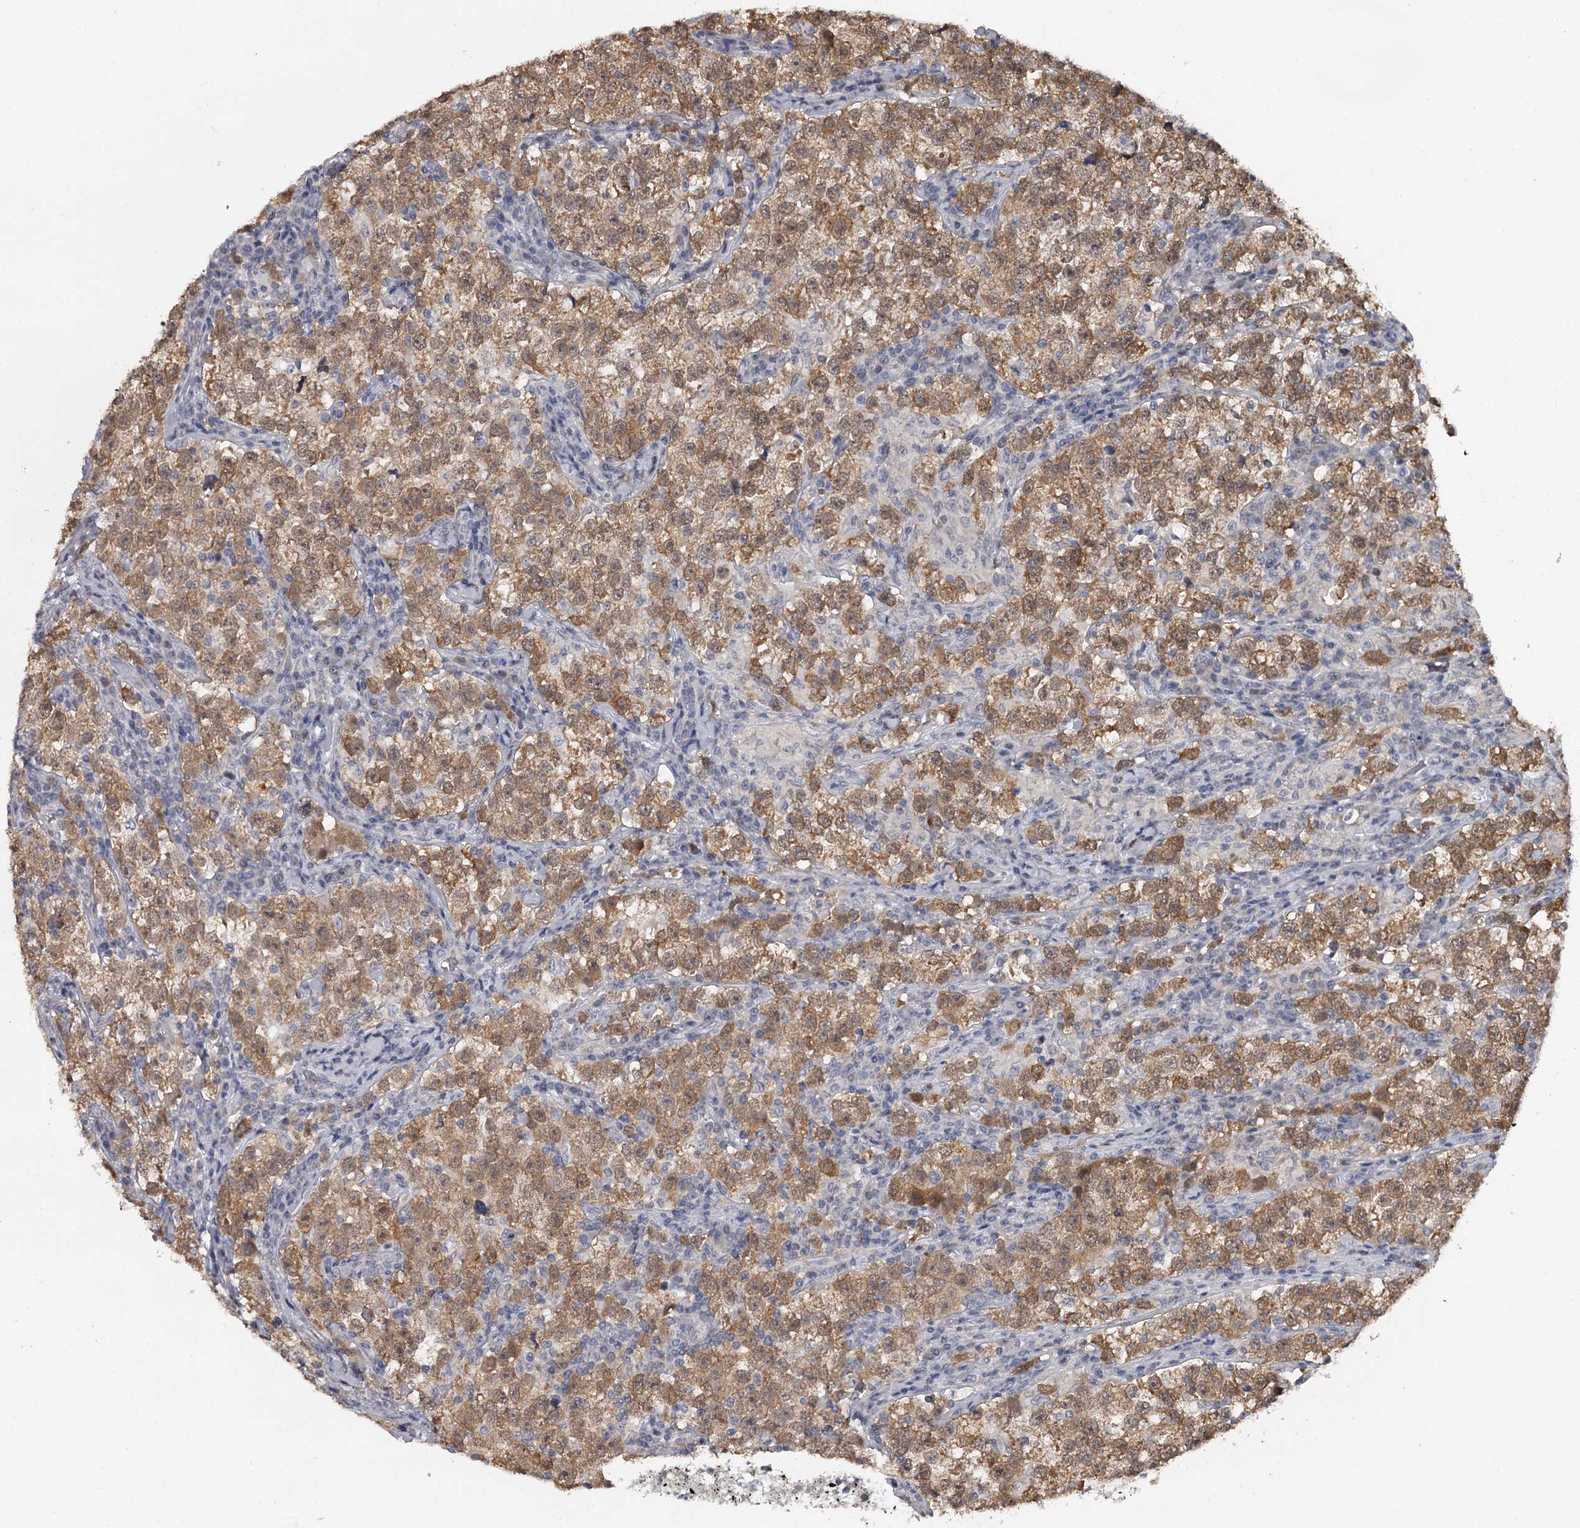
{"staining": {"intensity": "moderate", "quantity": ">75%", "location": "cytoplasmic/membranous"}, "tissue": "testis cancer", "cell_type": "Tumor cells", "image_type": "cancer", "snomed": [{"axis": "morphology", "description": "Normal tissue, NOS"}, {"axis": "morphology", "description": "Seminoma, NOS"}, {"axis": "topography", "description": "Testis"}], "caption": "Human testis cancer (seminoma) stained for a protein (brown) exhibits moderate cytoplasmic/membranous positive staining in about >75% of tumor cells.", "gene": "GTSF1", "patient": {"sex": "male", "age": 43}}